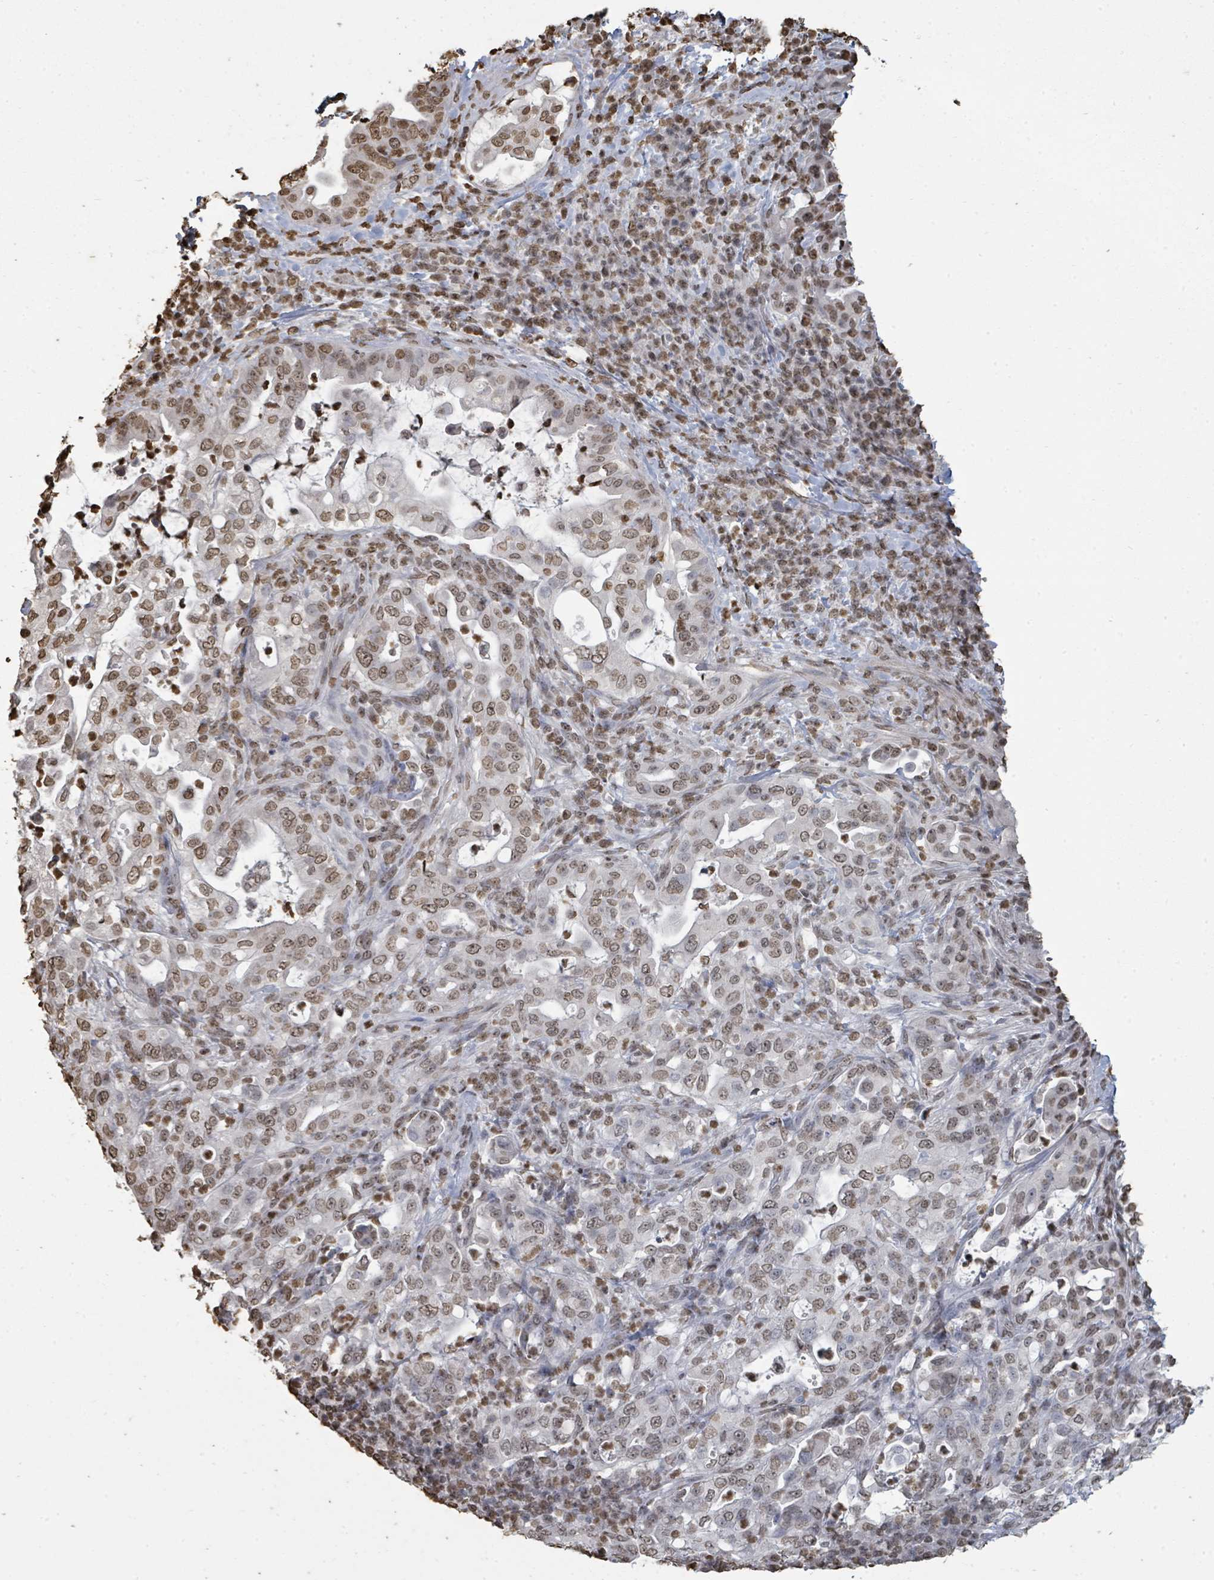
{"staining": {"intensity": "moderate", "quantity": ">75%", "location": "nuclear"}, "tissue": "pancreatic cancer", "cell_type": "Tumor cells", "image_type": "cancer", "snomed": [{"axis": "morphology", "description": "Normal tissue, NOS"}, {"axis": "morphology", "description": "Adenocarcinoma, NOS"}, {"axis": "topography", "description": "Lymph node"}, {"axis": "topography", "description": "Pancreas"}], "caption": "A photomicrograph of pancreatic cancer (adenocarcinoma) stained for a protein demonstrates moderate nuclear brown staining in tumor cells. (Stains: DAB (3,3'-diaminobenzidine) in brown, nuclei in blue, Microscopy: brightfield microscopy at high magnification).", "gene": "MRPS12", "patient": {"sex": "female", "age": 67}}